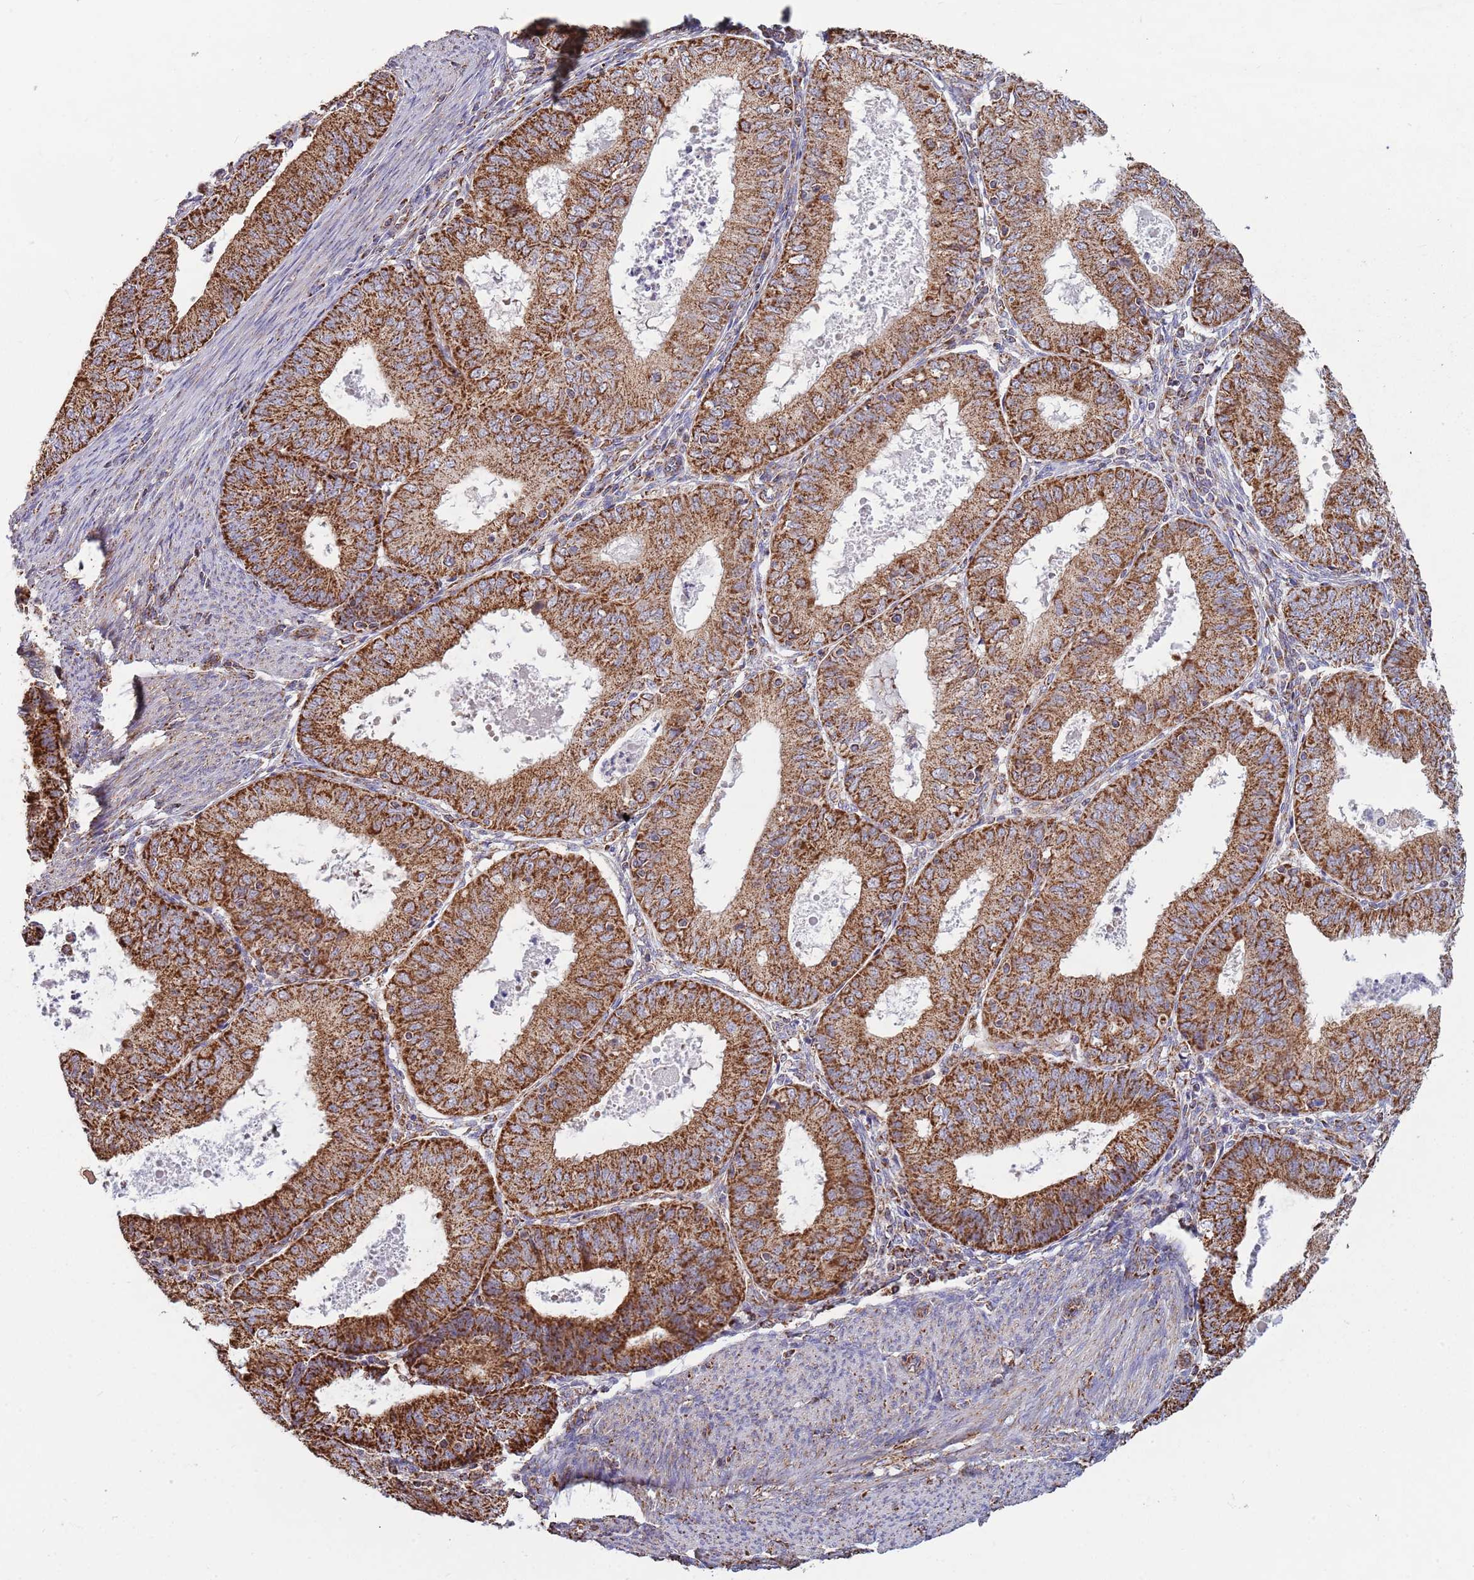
{"staining": {"intensity": "strong", "quantity": ">75%", "location": "cytoplasmic/membranous"}, "tissue": "endometrial cancer", "cell_type": "Tumor cells", "image_type": "cancer", "snomed": [{"axis": "morphology", "description": "Adenocarcinoma, NOS"}, {"axis": "topography", "description": "Endometrium"}], "caption": "Endometrial cancer stained for a protein (brown) displays strong cytoplasmic/membranous positive staining in about >75% of tumor cells.", "gene": "VPS16", "patient": {"sex": "female", "age": 57}}